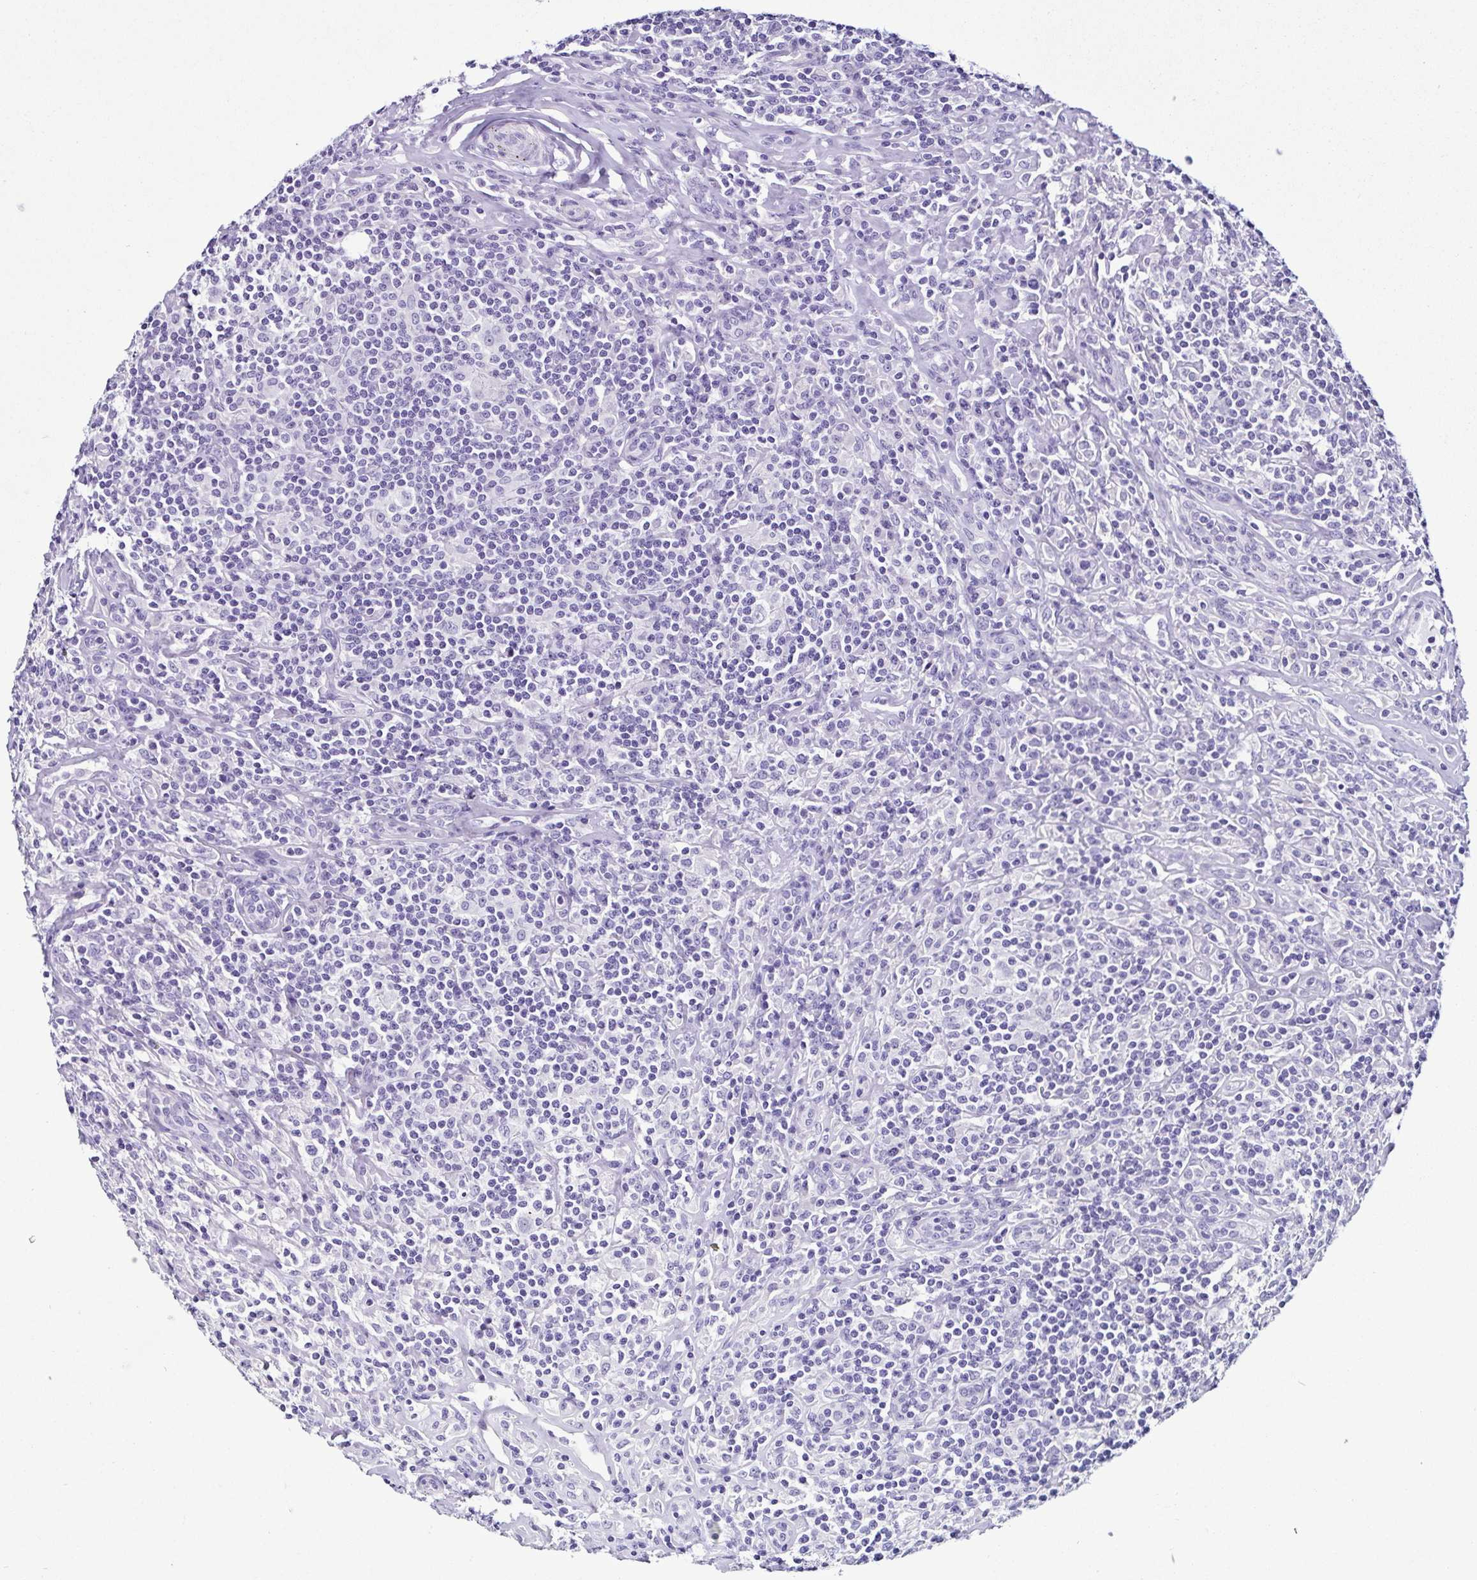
{"staining": {"intensity": "negative", "quantity": "none", "location": "none"}, "tissue": "lymphoma", "cell_type": "Tumor cells", "image_type": "cancer", "snomed": [{"axis": "morphology", "description": "Hodgkin's disease, NOS"}, {"axis": "morphology", "description": "Hodgkin's lymphoma, nodular sclerosis"}, {"axis": "topography", "description": "Lymph node"}], "caption": "There is no significant expression in tumor cells of Hodgkin's lymphoma, nodular sclerosis.", "gene": "SRL", "patient": {"sex": "female", "age": 10}}